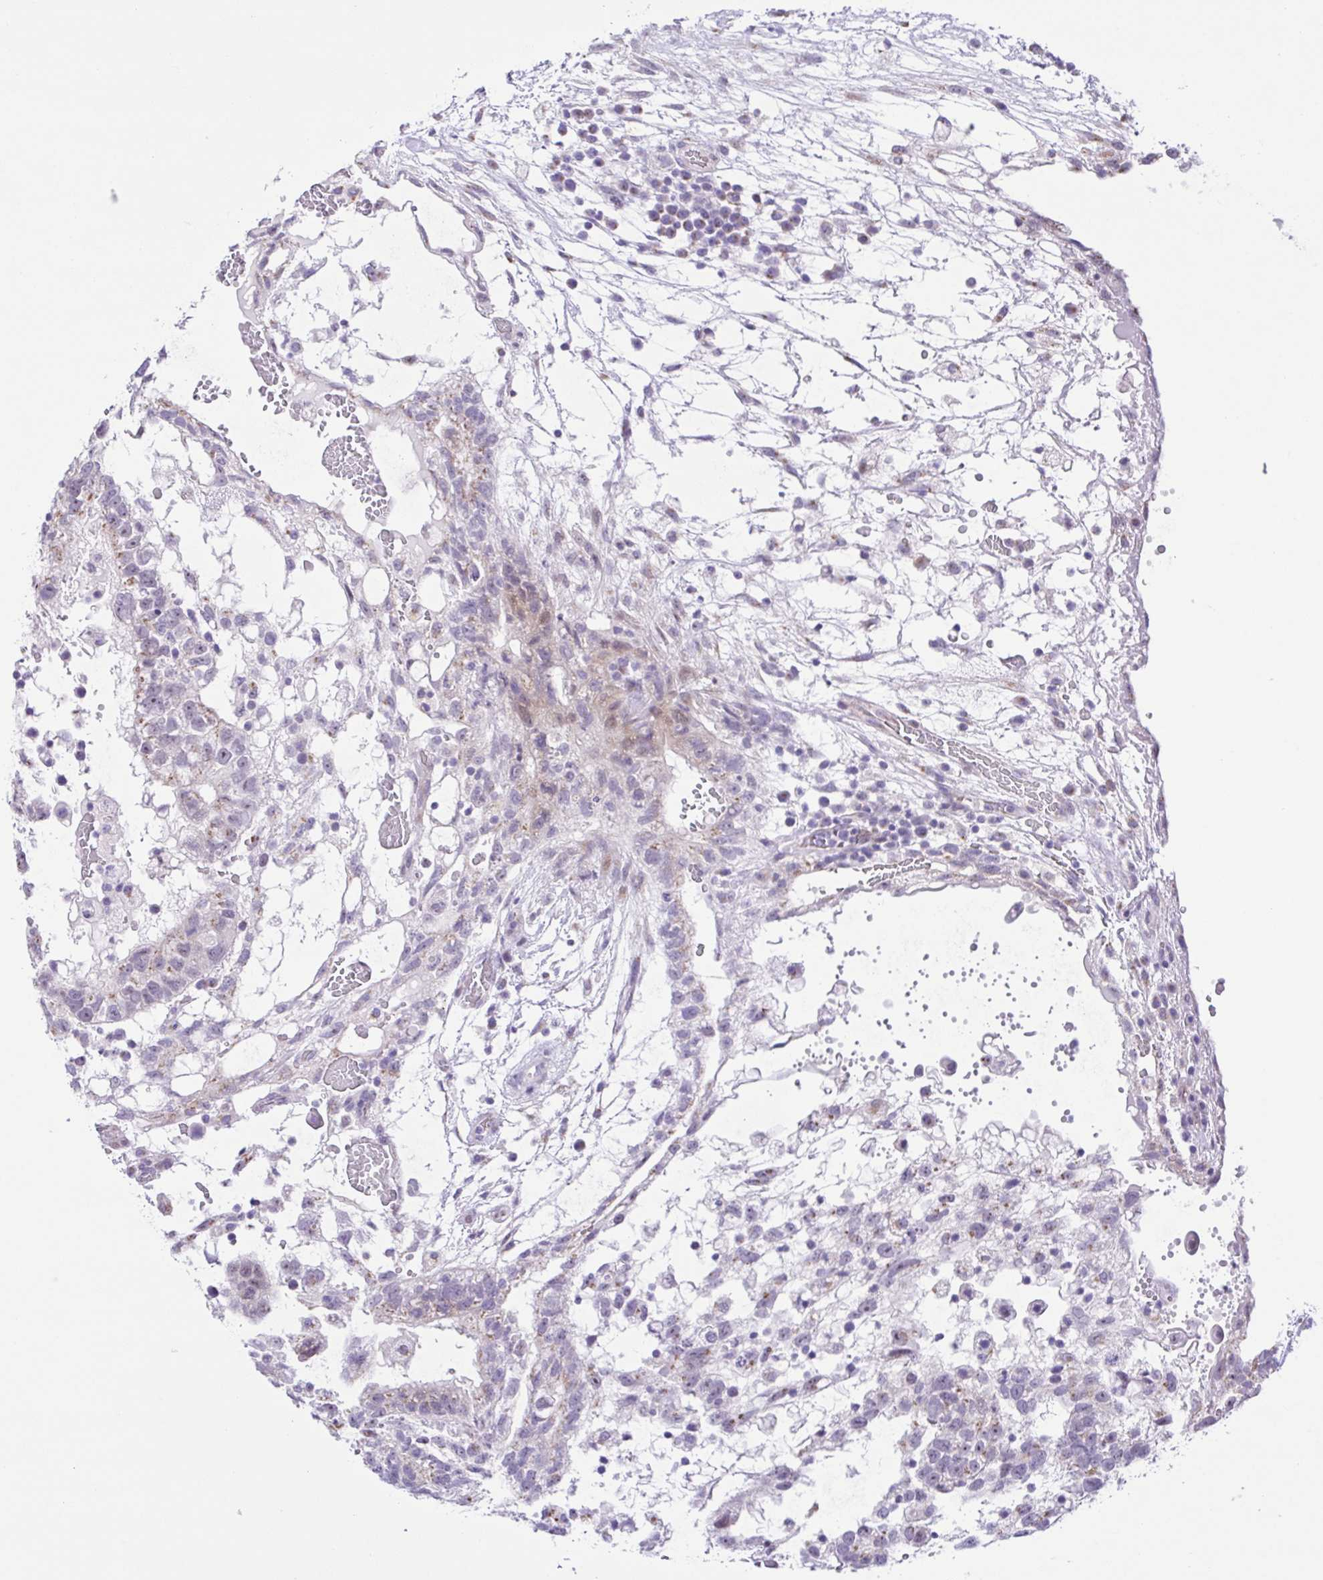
{"staining": {"intensity": "weak", "quantity": "<25%", "location": "cytoplasmic/membranous"}, "tissue": "testis cancer", "cell_type": "Tumor cells", "image_type": "cancer", "snomed": [{"axis": "morphology", "description": "Normal tissue, NOS"}, {"axis": "morphology", "description": "Carcinoma, Embryonal, NOS"}, {"axis": "topography", "description": "Testis"}], "caption": "An image of testis cancer (embryonal carcinoma) stained for a protein shows no brown staining in tumor cells.", "gene": "TGM3", "patient": {"sex": "male", "age": 32}}